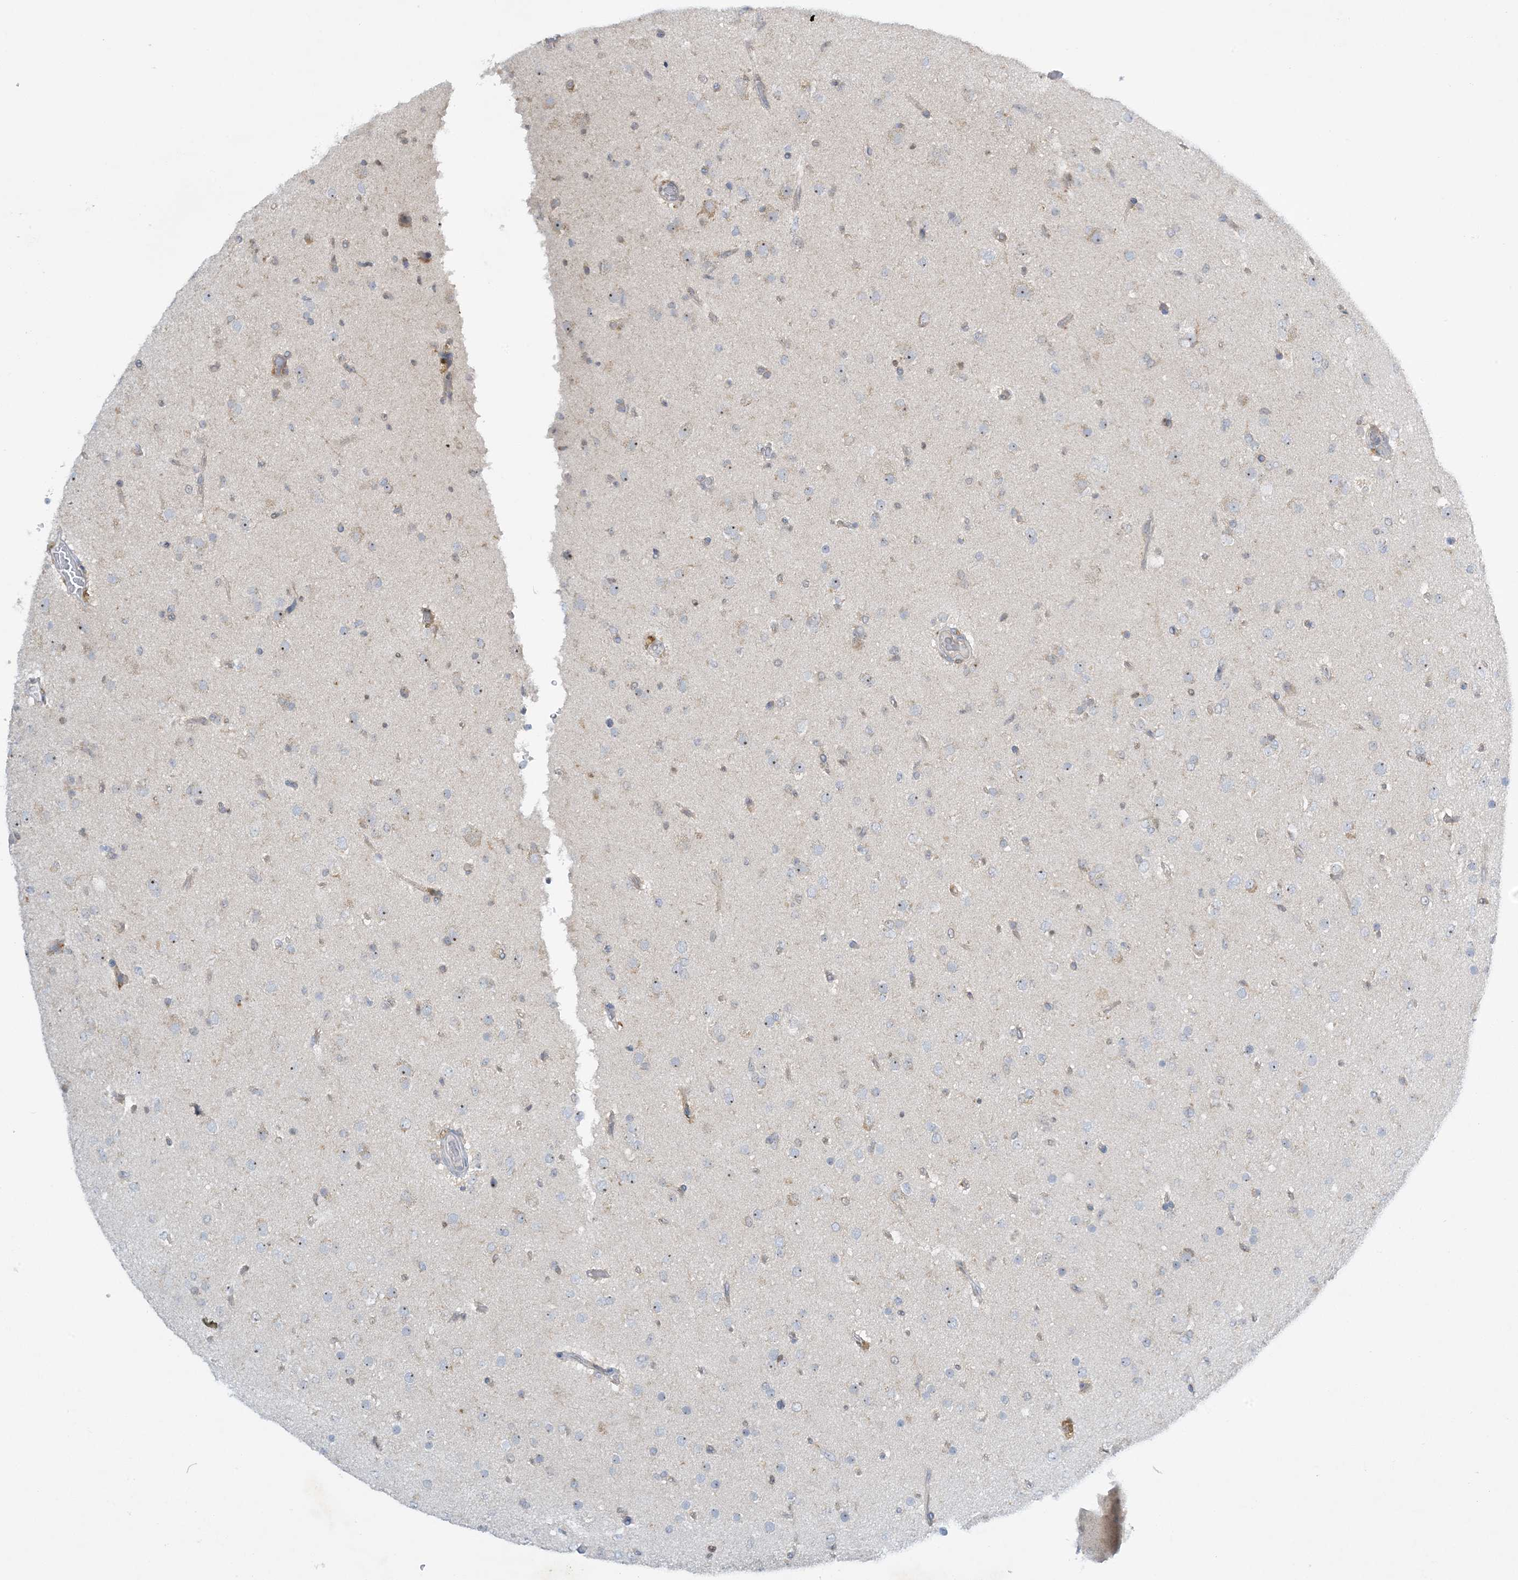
{"staining": {"intensity": "negative", "quantity": "none", "location": "none"}, "tissue": "glioma", "cell_type": "Tumor cells", "image_type": "cancer", "snomed": [{"axis": "morphology", "description": "Glioma, malignant, Low grade"}, {"axis": "topography", "description": "Brain"}], "caption": "Low-grade glioma (malignant) was stained to show a protein in brown. There is no significant expression in tumor cells.", "gene": "MRPS18A", "patient": {"sex": "male", "age": 65}}